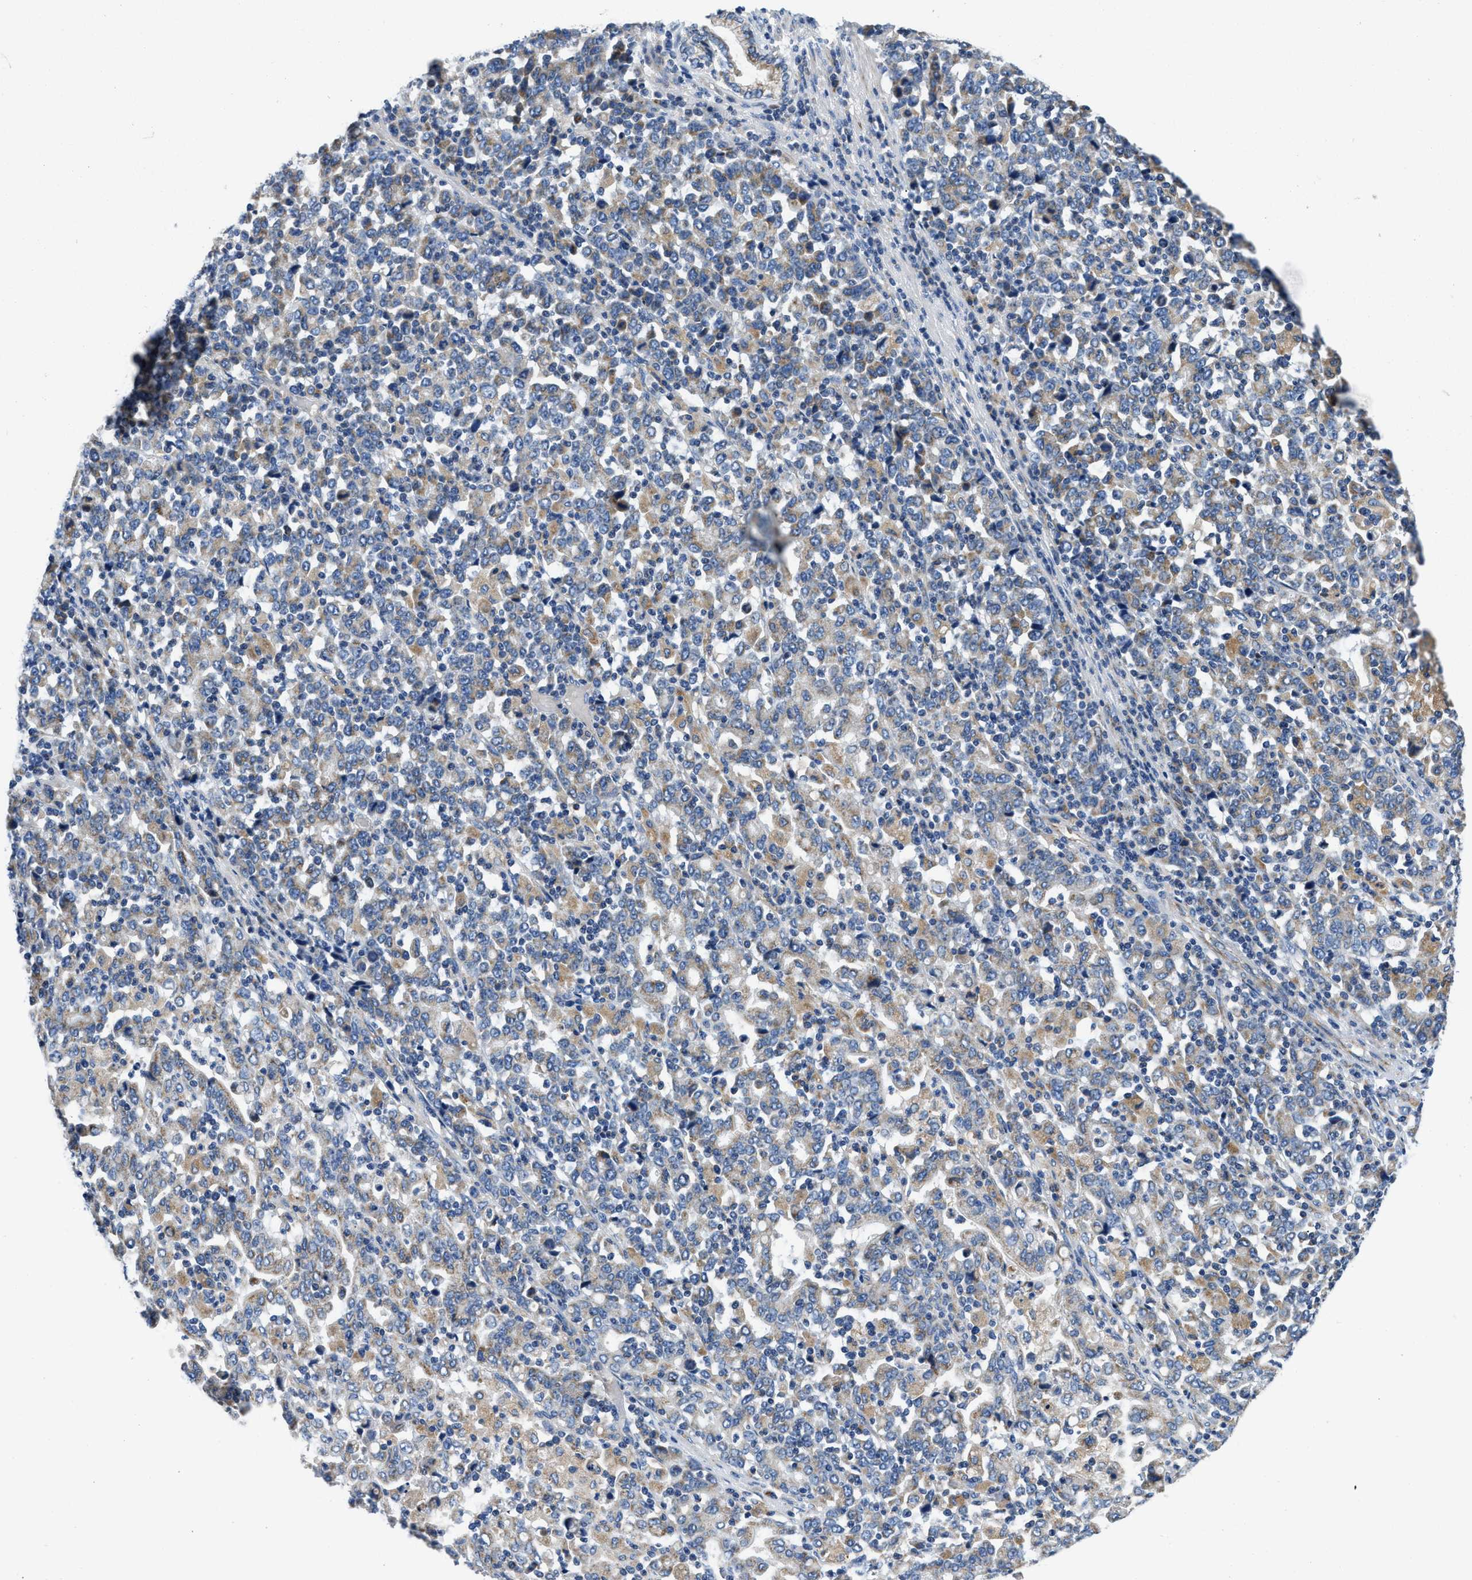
{"staining": {"intensity": "weak", "quantity": ">75%", "location": "cytoplasmic/membranous"}, "tissue": "stomach cancer", "cell_type": "Tumor cells", "image_type": "cancer", "snomed": [{"axis": "morphology", "description": "Adenocarcinoma, NOS"}, {"axis": "topography", "description": "Stomach, upper"}], "caption": "Adenocarcinoma (stomach) stained with DAB immunohistochemistry (IHC) reveals low levels of weak cytoplasmic/membranous expression in about >75% of tumor cells.", "gene": "SLC25A13", "patient": {"sex": "male", "age": 69}}